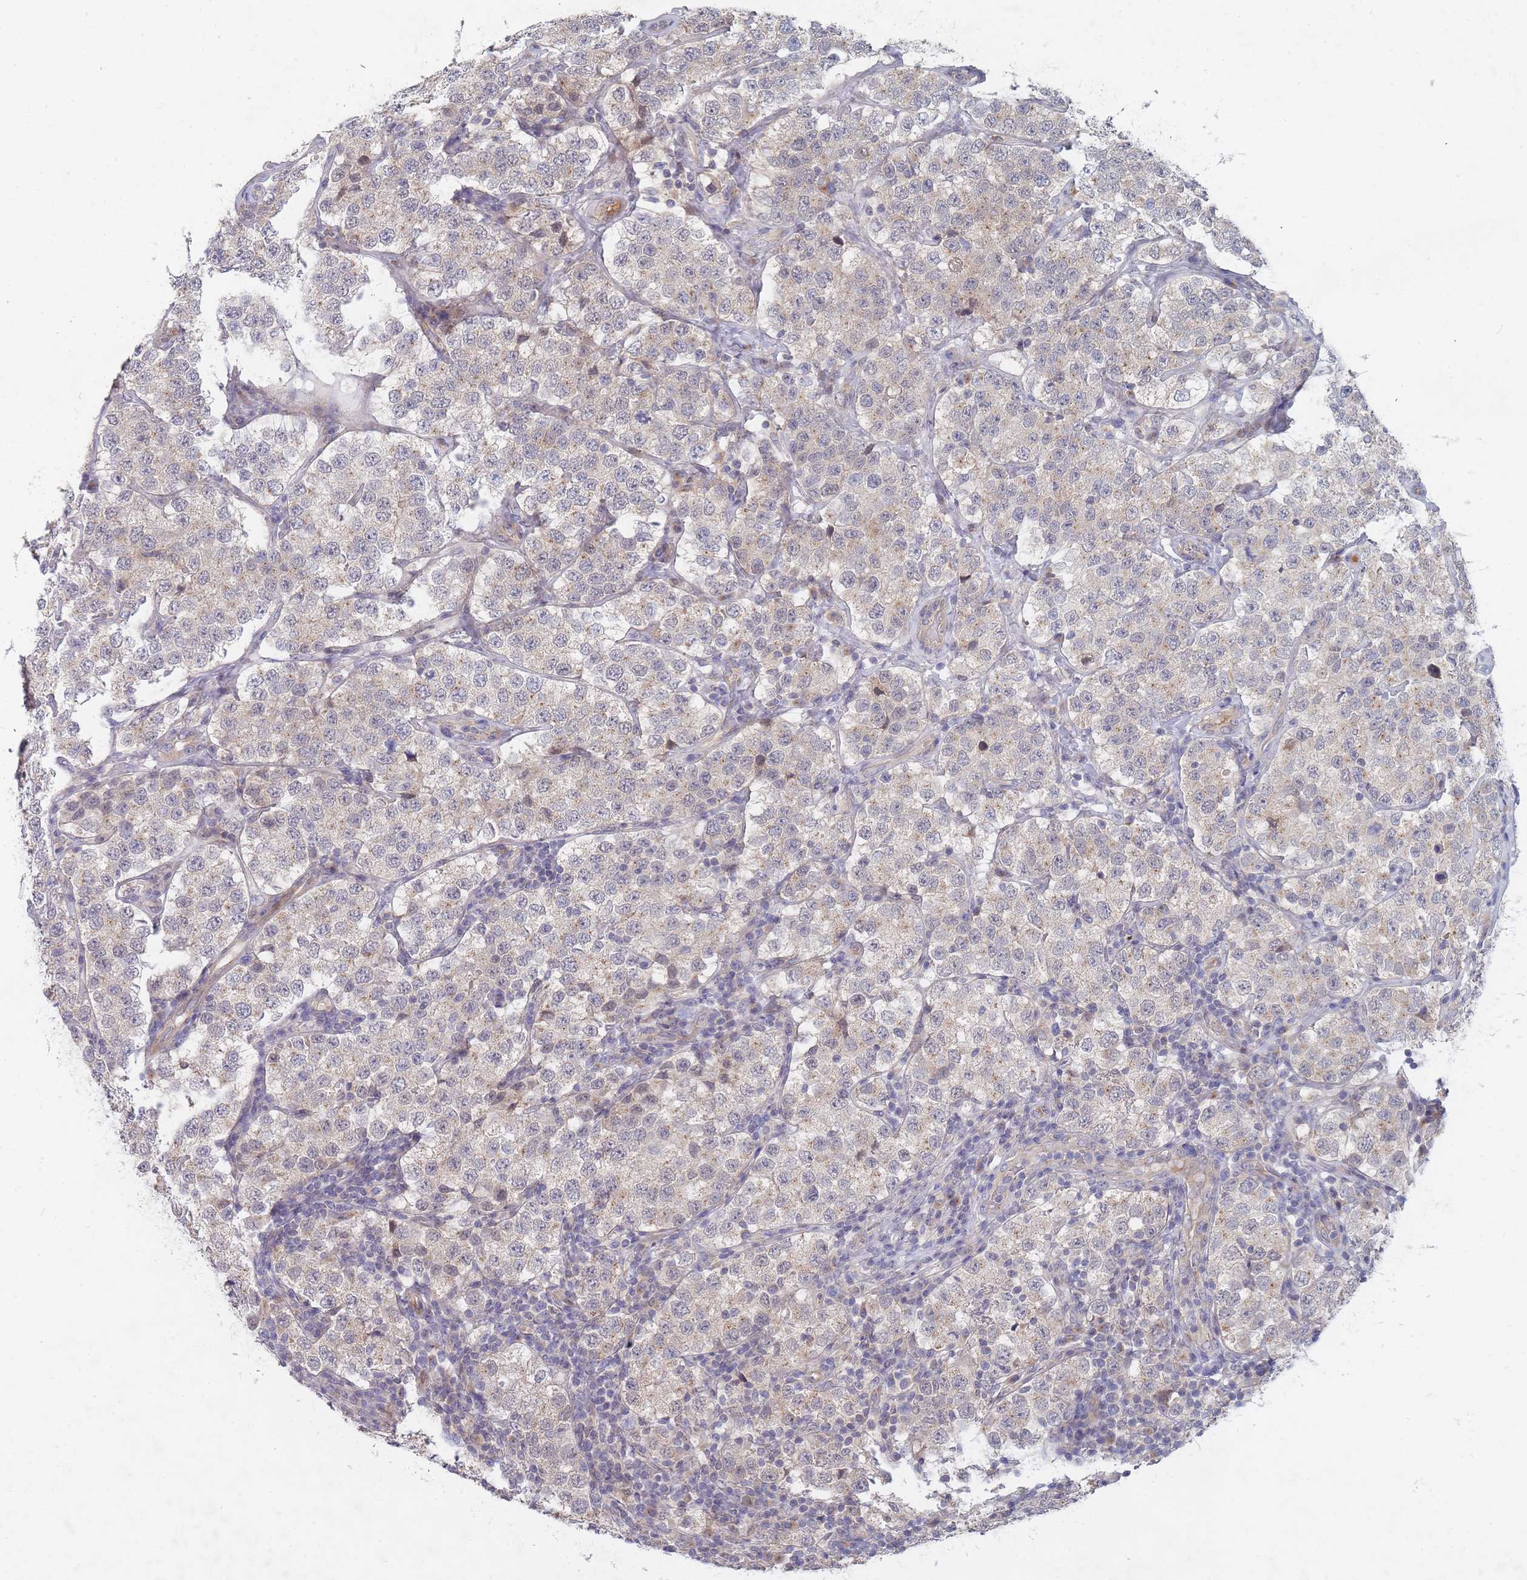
{"staining": {"intensity": "negative", "quantity": "none", "location": "none"}, "tissue": "testis cancer", "cell_type": "Tumor cells", "image_type": "cancer", "snomed": [{"axis": "morphology", "description": "Seminoma, NOS"}, {"axis": "topography", "description": "Testis"}], "caption": "Testis cancer (seminoma) stained for a protein using immunohistochemistry reveals no expression tumor cells.", "gene": "SLC35F5", "patient": {"sex": "male", "age": 34}}